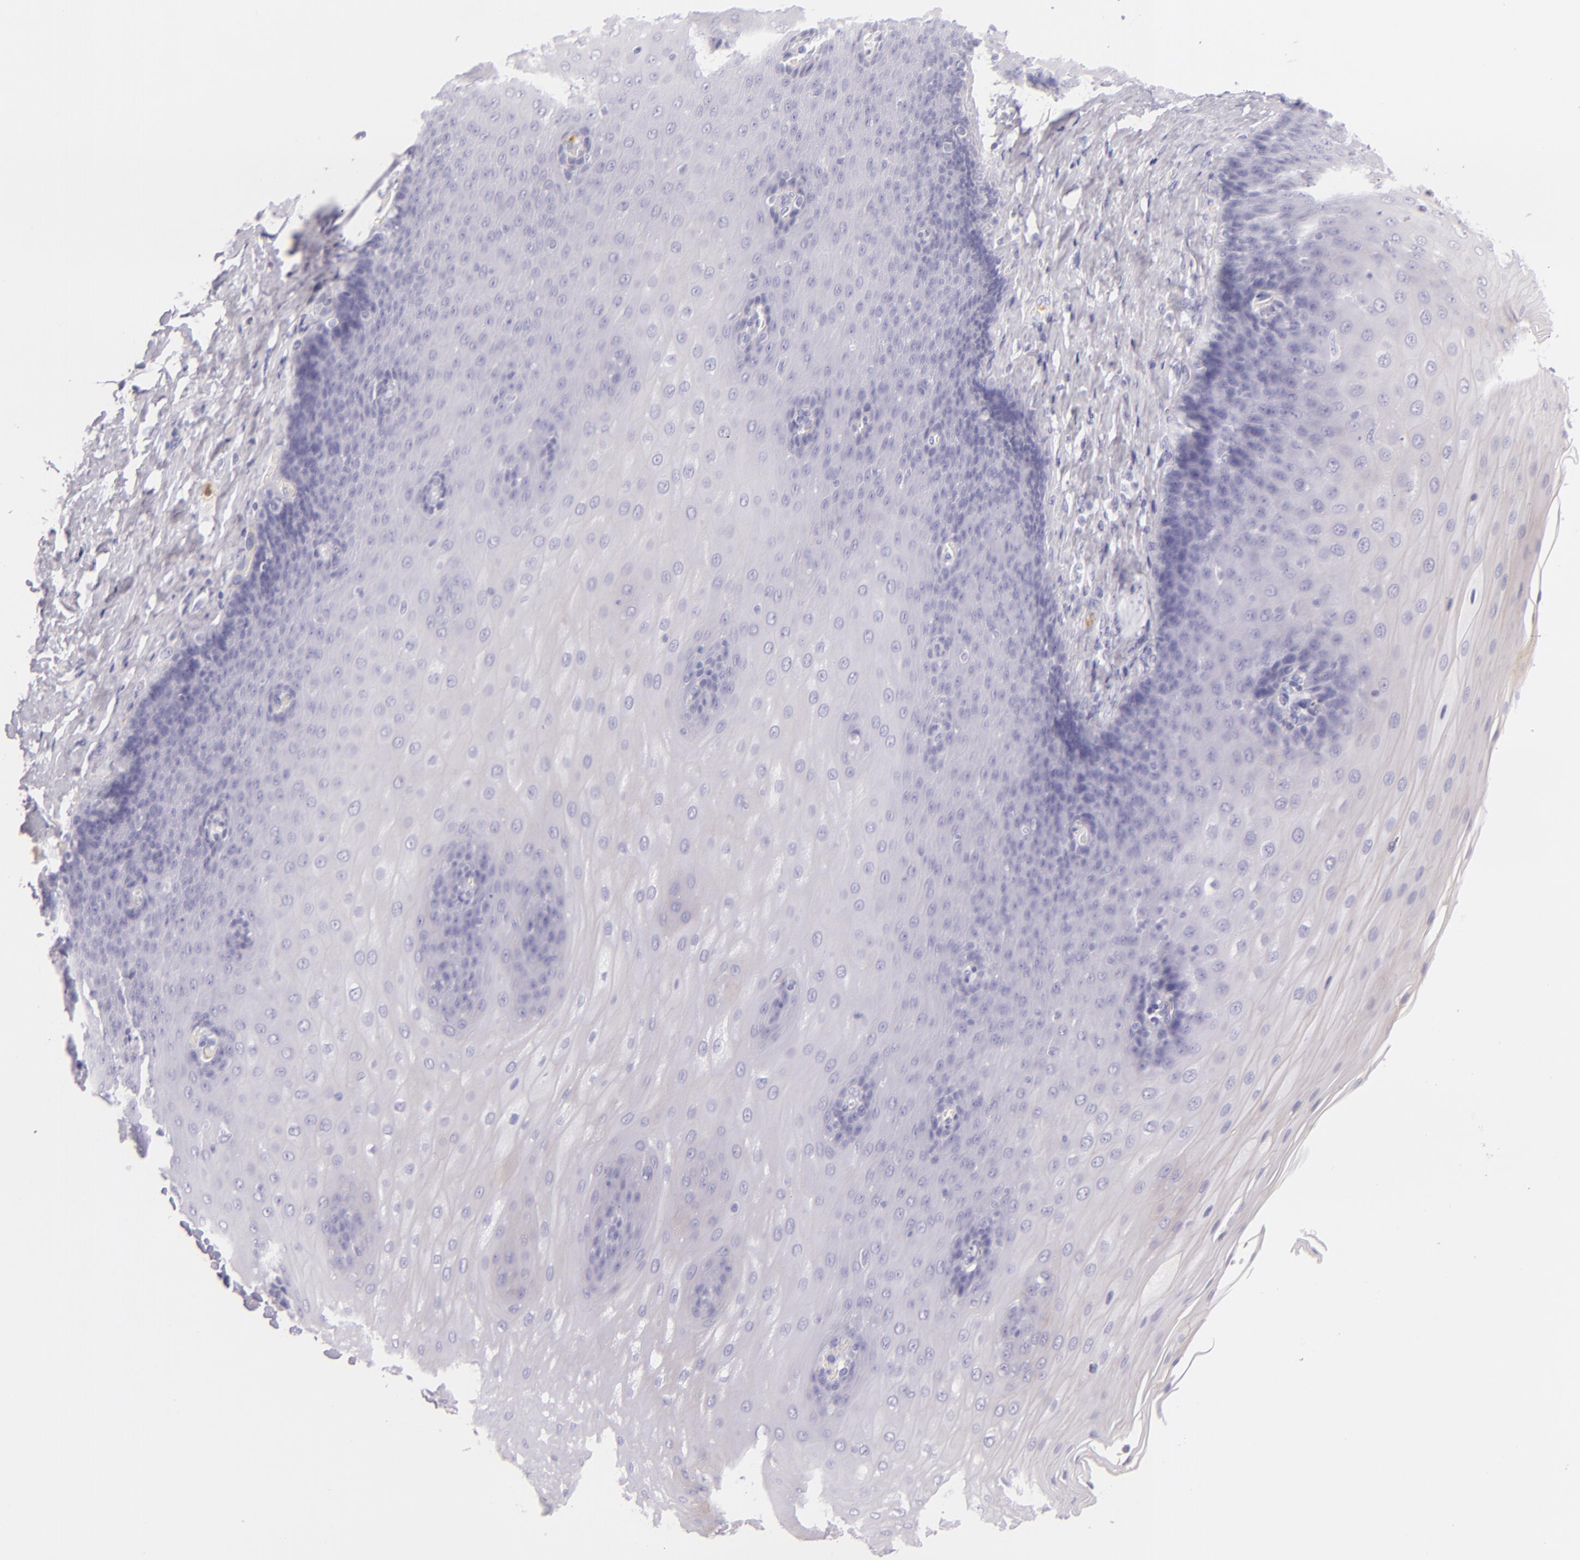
{"staining": {"intensity": "negative", "quantity": "none", "location": "none"}, "tissue": "esophagus", "cell_type": "Squamous epithelial cells", "image_type": "normal", "snomed": [{"axis": "morphology", "description": "Normal tissue, NOS"}, {"axis": "topography", "description": "Esophagus"}], "caption": "High power microscopy photomicrograph of an immunohistochemistry histopathology image of unremarkable esophagus, revealing no significant staining in squamous epithelial cells. (DAB immunohistochemistry (IHC), high magnification).", "gene": "CEACAM1", "patient": {"sex": "male", "age": 62}}